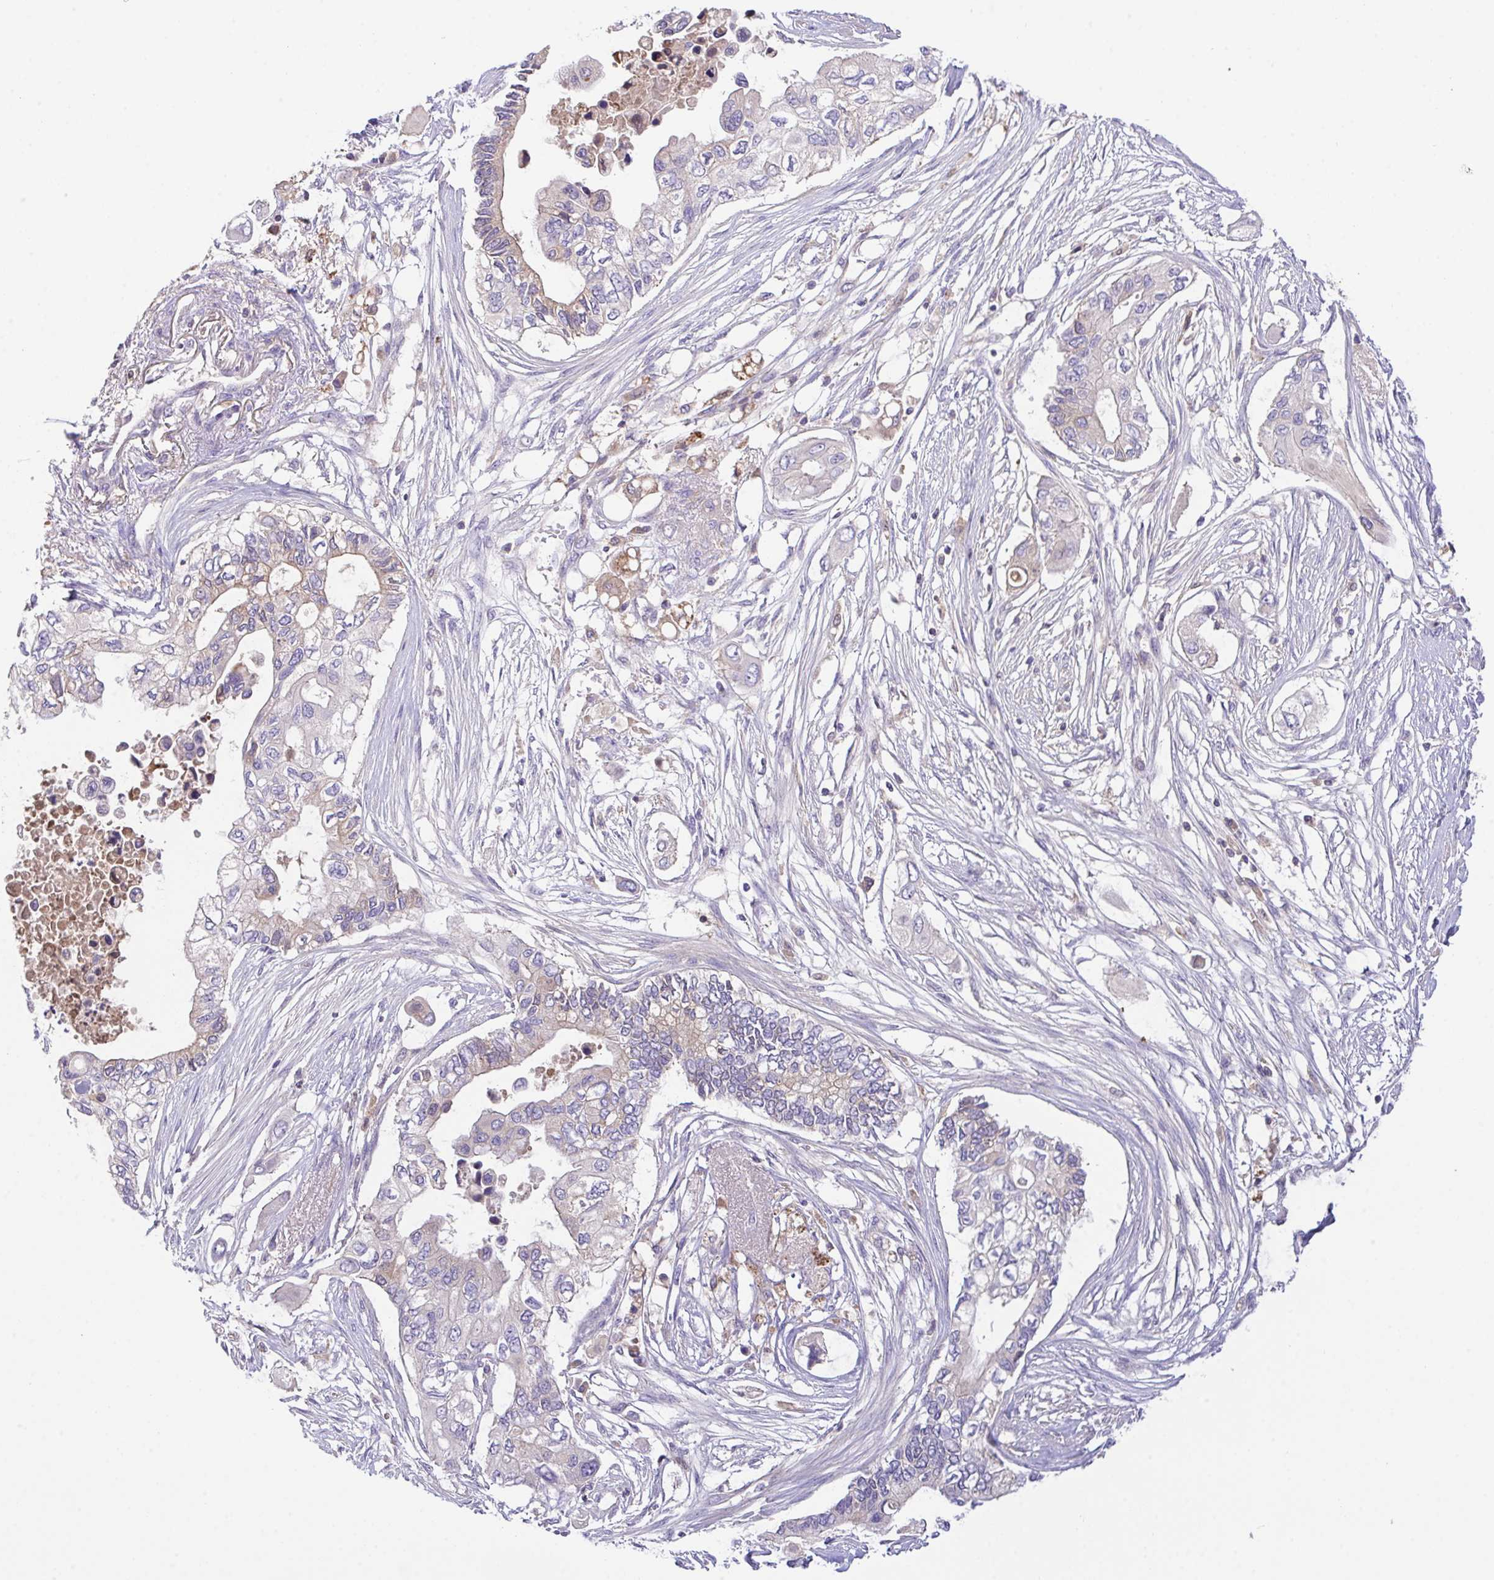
{"staining": {"intensity": "weak", "quantity": "<25%", "location": "cytoplasmic/membranous"}, "tissue": "pancreatic cancer", "cell_type": "Tumor cells", "image_type": "cancer", "snomed": [{"axis": "morphology", "description": "Adenocarcinoma, NOS"}, {"axis": "topography", "description": "Pancreas"}], "caption": "Human pancreatic cancer (adenocarcinoma) stained for a protein using IHC demonstrates no positivity in tumor cells.", "gene": "ZNF581", "patient": {"sex": "female", "age": 63}}